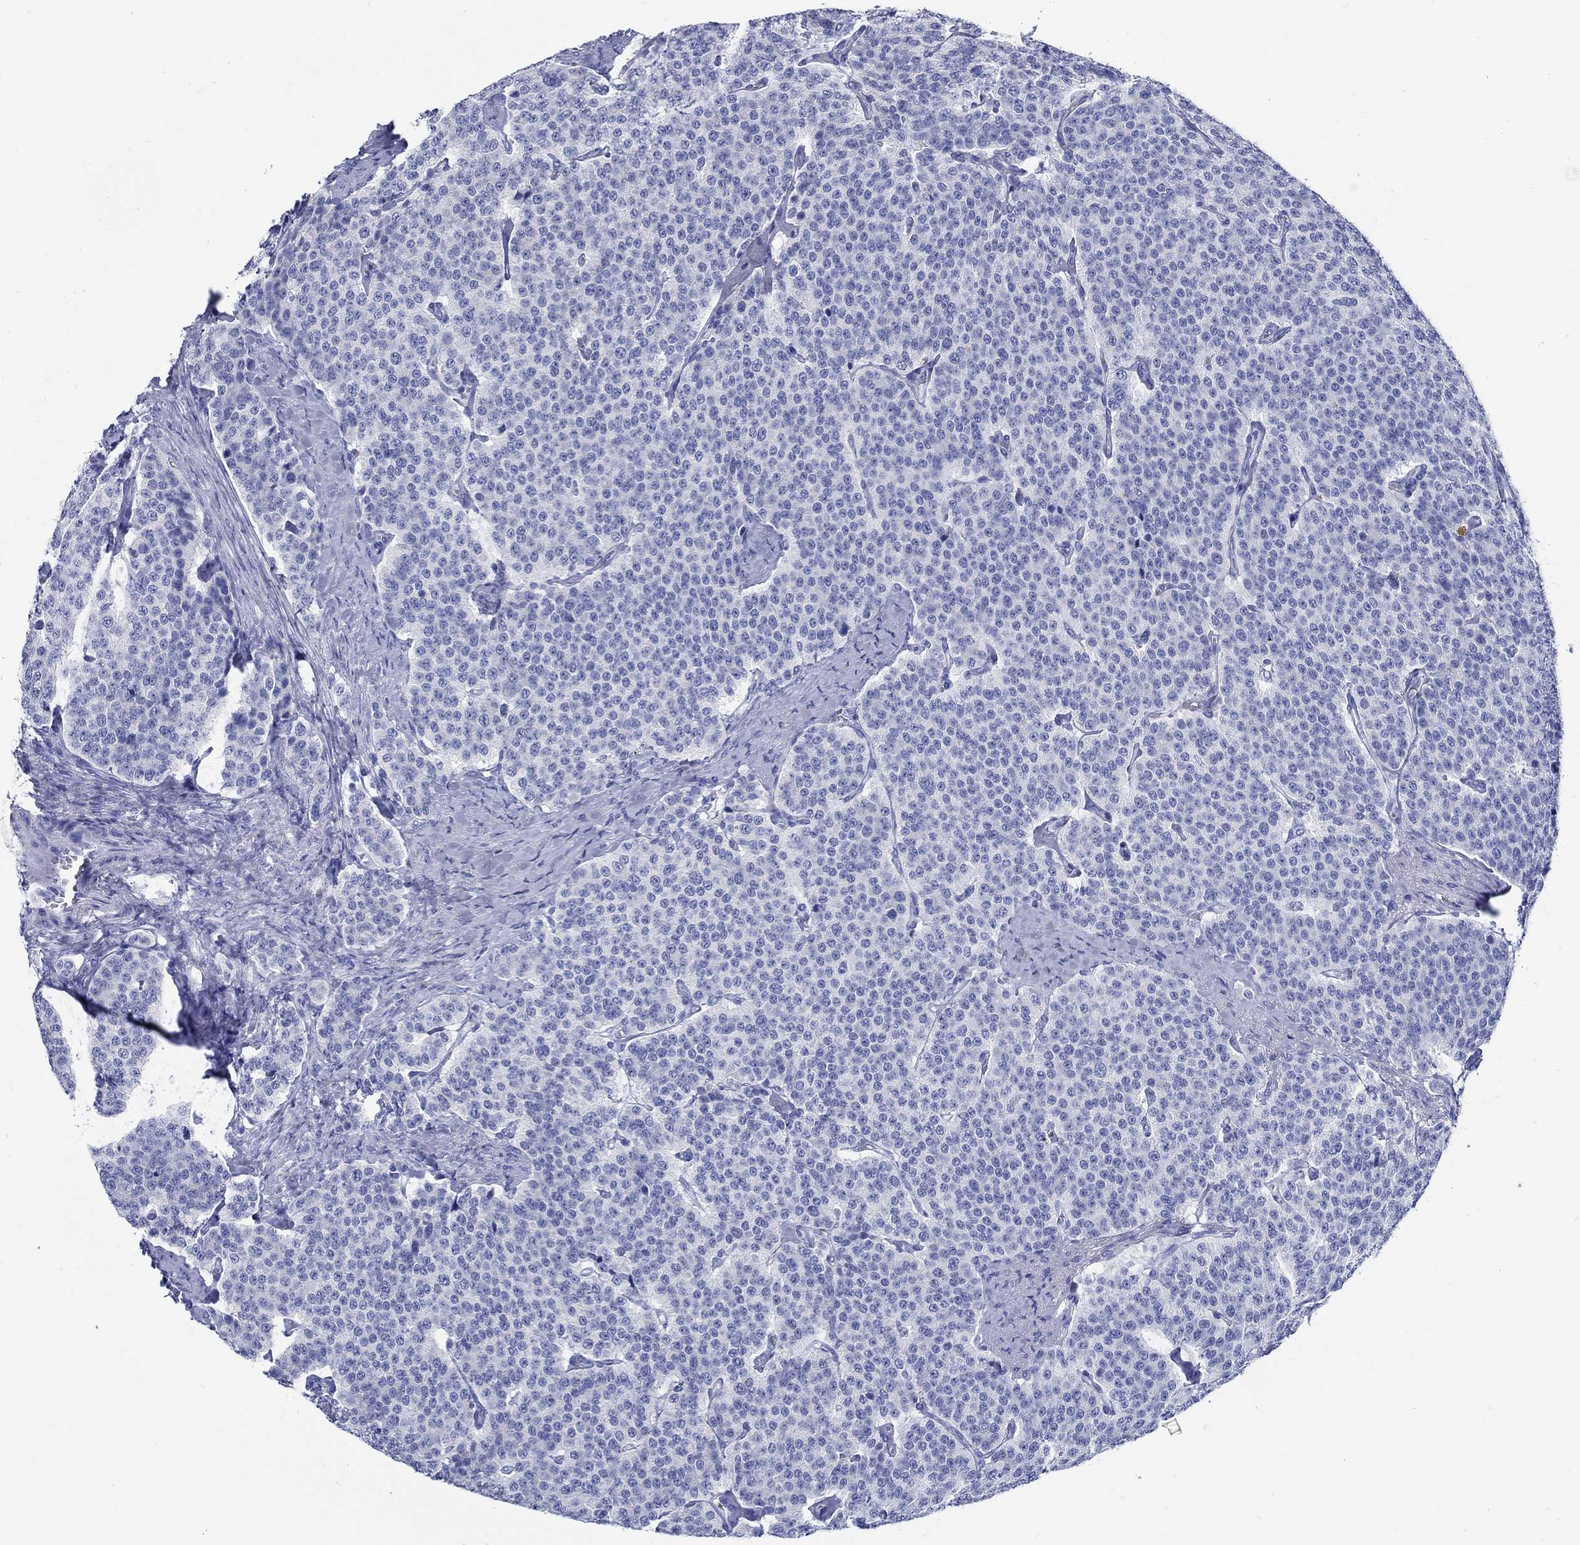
{"staining": {"intensity": "negative", "quantity": "none", "location": "none"}, "tissue": "carcinoid", "cell_type": "Tumor cells", "image_type": "cancer", "snomed": [{"axis": "morphology", "description": "Carcinoid, malignant, NOS"}, {"axis": "topography", "description": "Small intestine"}], "caption": "An image of human carcinoid is negative for staining in tumor cells.", "gene": "RD3L", "patient": {"sex": "female", "age": 58}}